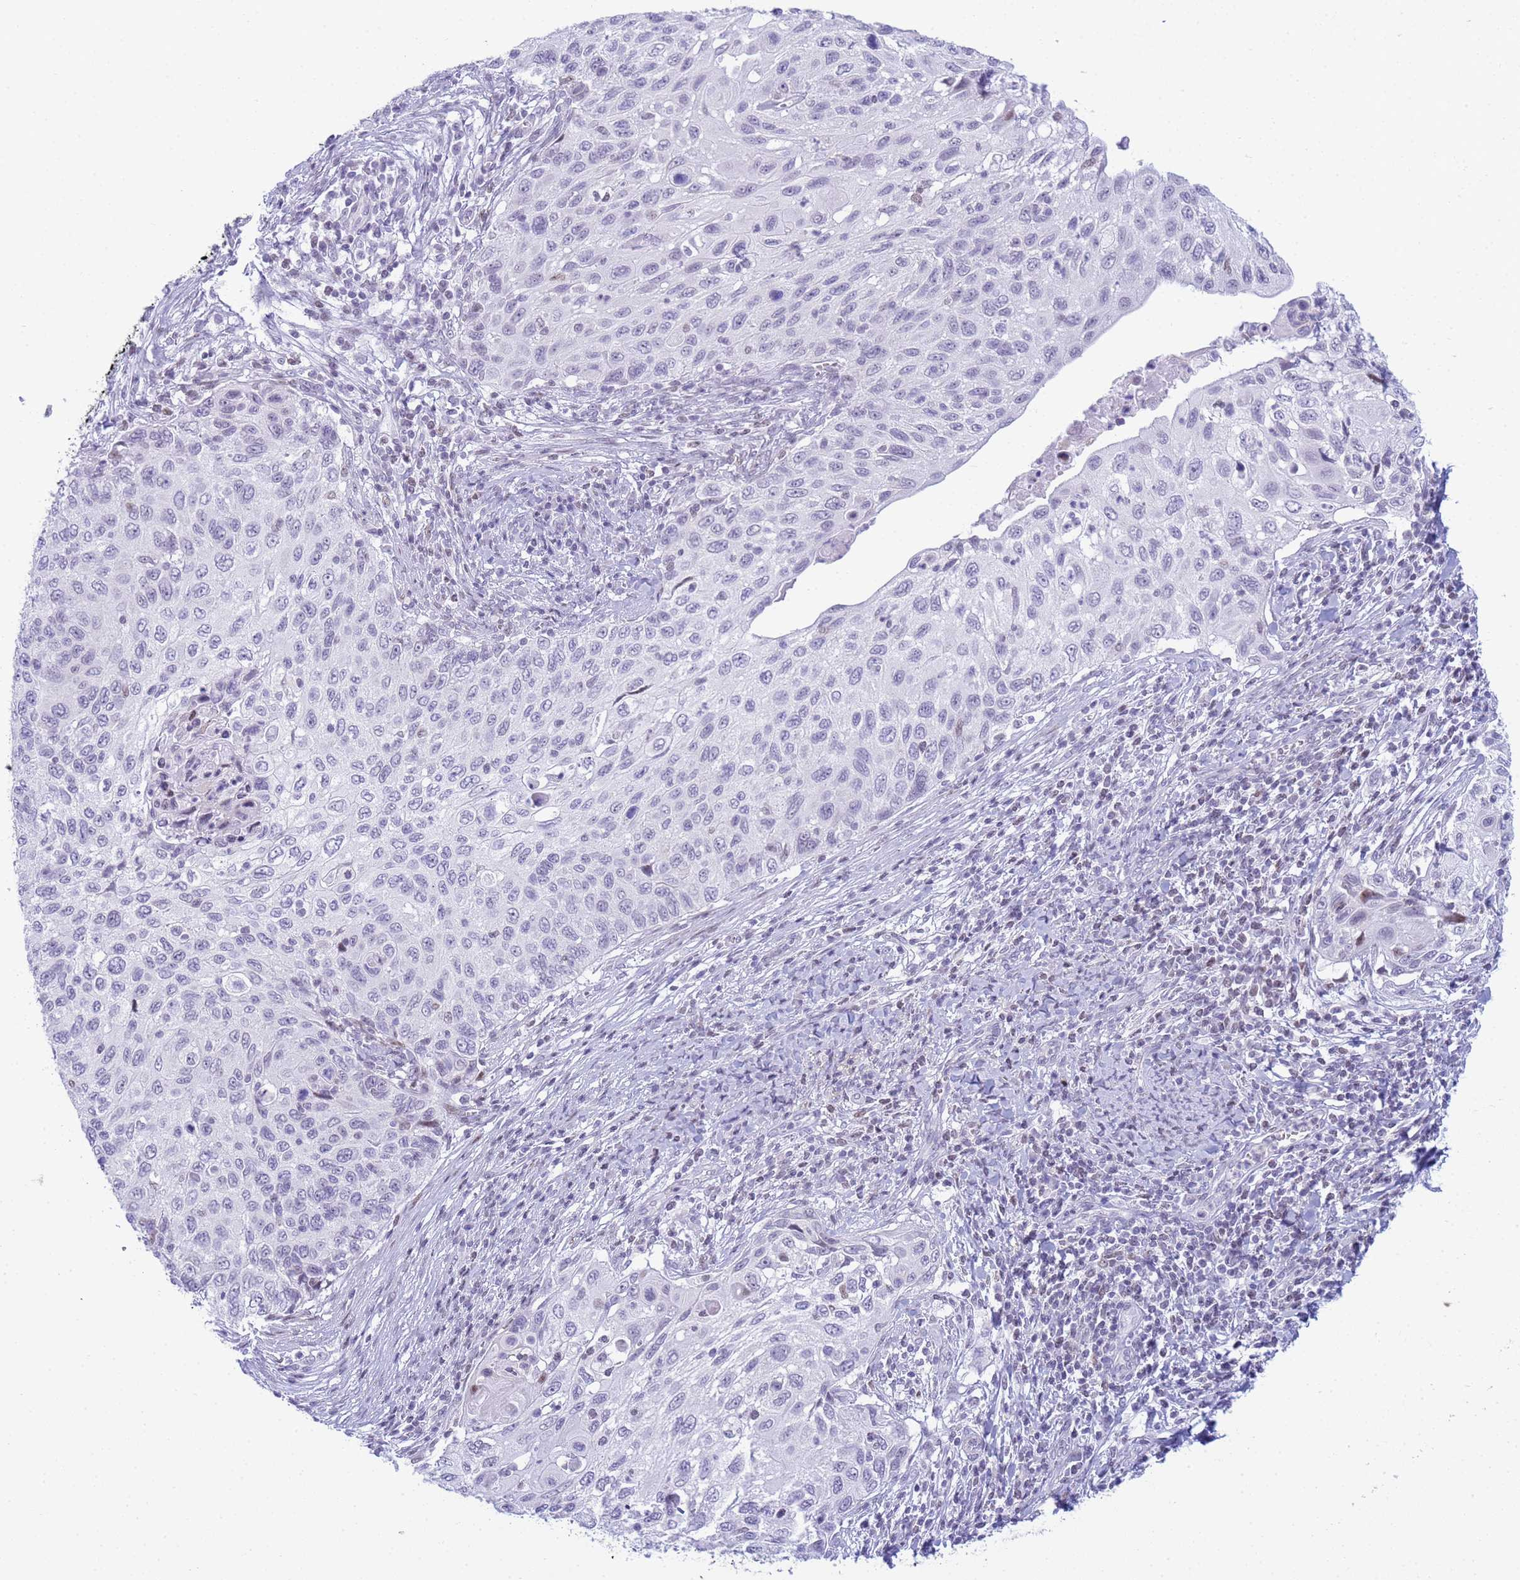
{"staining": {"intensity": "negative", "quantity": "none", "location": "none"}, "tissue": "cervical cancer", "cell_type": "Tumor cells", "image_type": "cancer", "snomed": [{"axis": "morphology", "description": "Squamous cell carcinoma, NOS"}, {"axis": "topography", "description": "Cervix"}], "caption": "Cervical cancer (squamous cell carcinoma) stained for a protein using immunohistochemistry reveals no expression tumor cells.", "gene": "SNX20", "patient": {"sex": "female", "age": 70}}